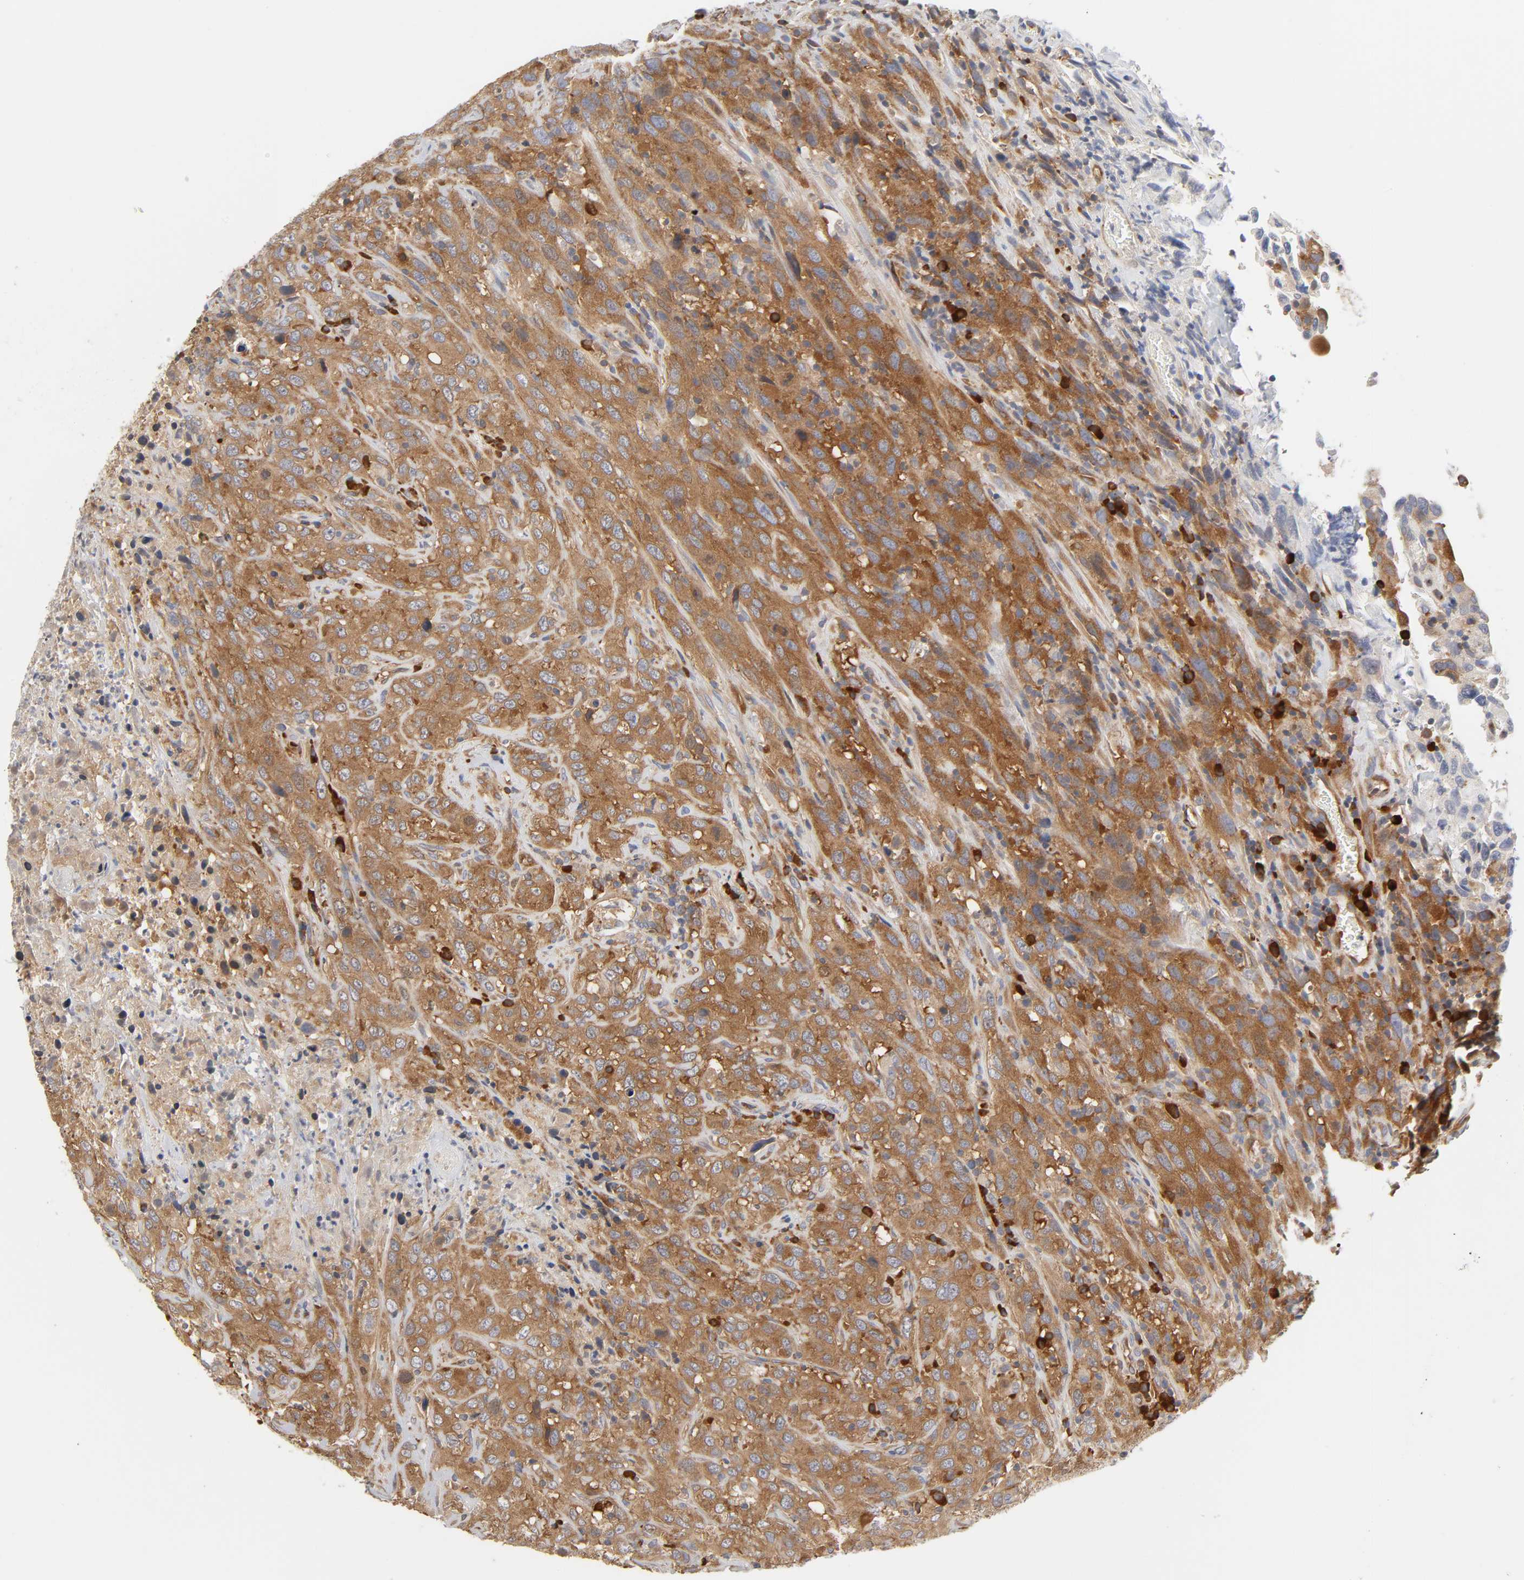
{"staining": {"intensity": "moderate", "quantity": ">75%", "location": "cytoplasmic/membranous"}, "tissue": "urothelial cancer", "cell_type": "Tumor cells", "image_type": "cancer", "snomed": [{"axis": "morphology", "description": "Urothelial carcinoma, High grade"}, {"axis": "topography", "description": "Urinary bladder"}], "caption": "High-magnification brightfield microscopy of urothelial carcinoma (high-grade) stained with DAB (3,3'-diaminobenzidine) (brown) and counterstained with hematoxylin (blue). tumor cells exhibit moderate cytoplasmic/membranous positivity is identified in about>75% of cells.", "gene": "SCHIP1", "patient": {"sex": "male", "age": 61}}